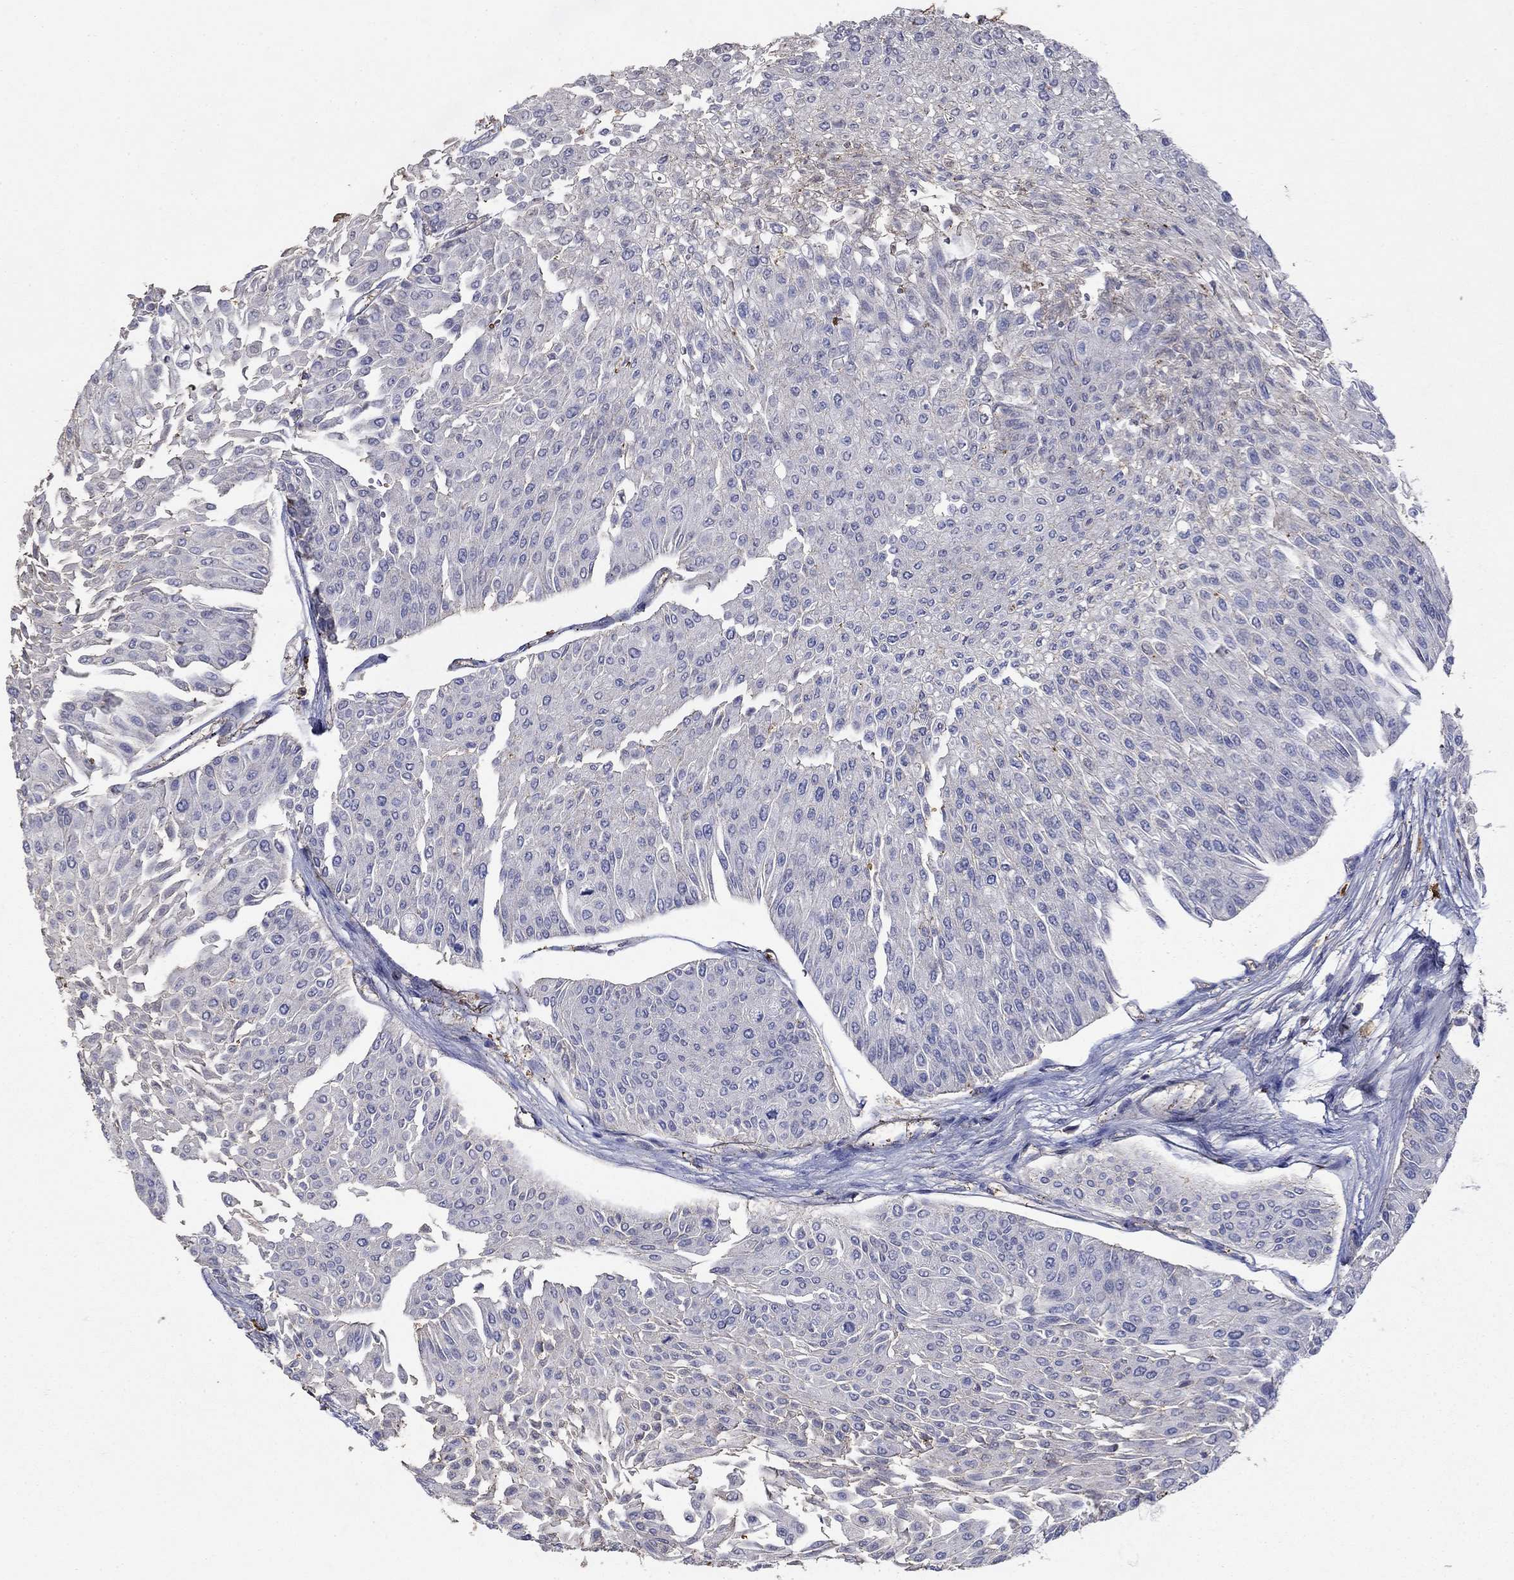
{"staining": {"intensity": "negative", "quantity": "none", "location": "none"}, "tissue": "urothelial cancer", "cell_type": "Tumor cells", "image_type": "cancer", "snomed": [{"axis": "morphology", "description": "Urothelial carcinoma, Low grade"}, {"axis": "topography", "description": "Urinary bladder"}], "caption": "Low-grade urothelial carcinoma stained for a protein using IHC shows no expression tumor cells.", "gene": "DVL1", "patient": {"sex": "male", "age": 67}}